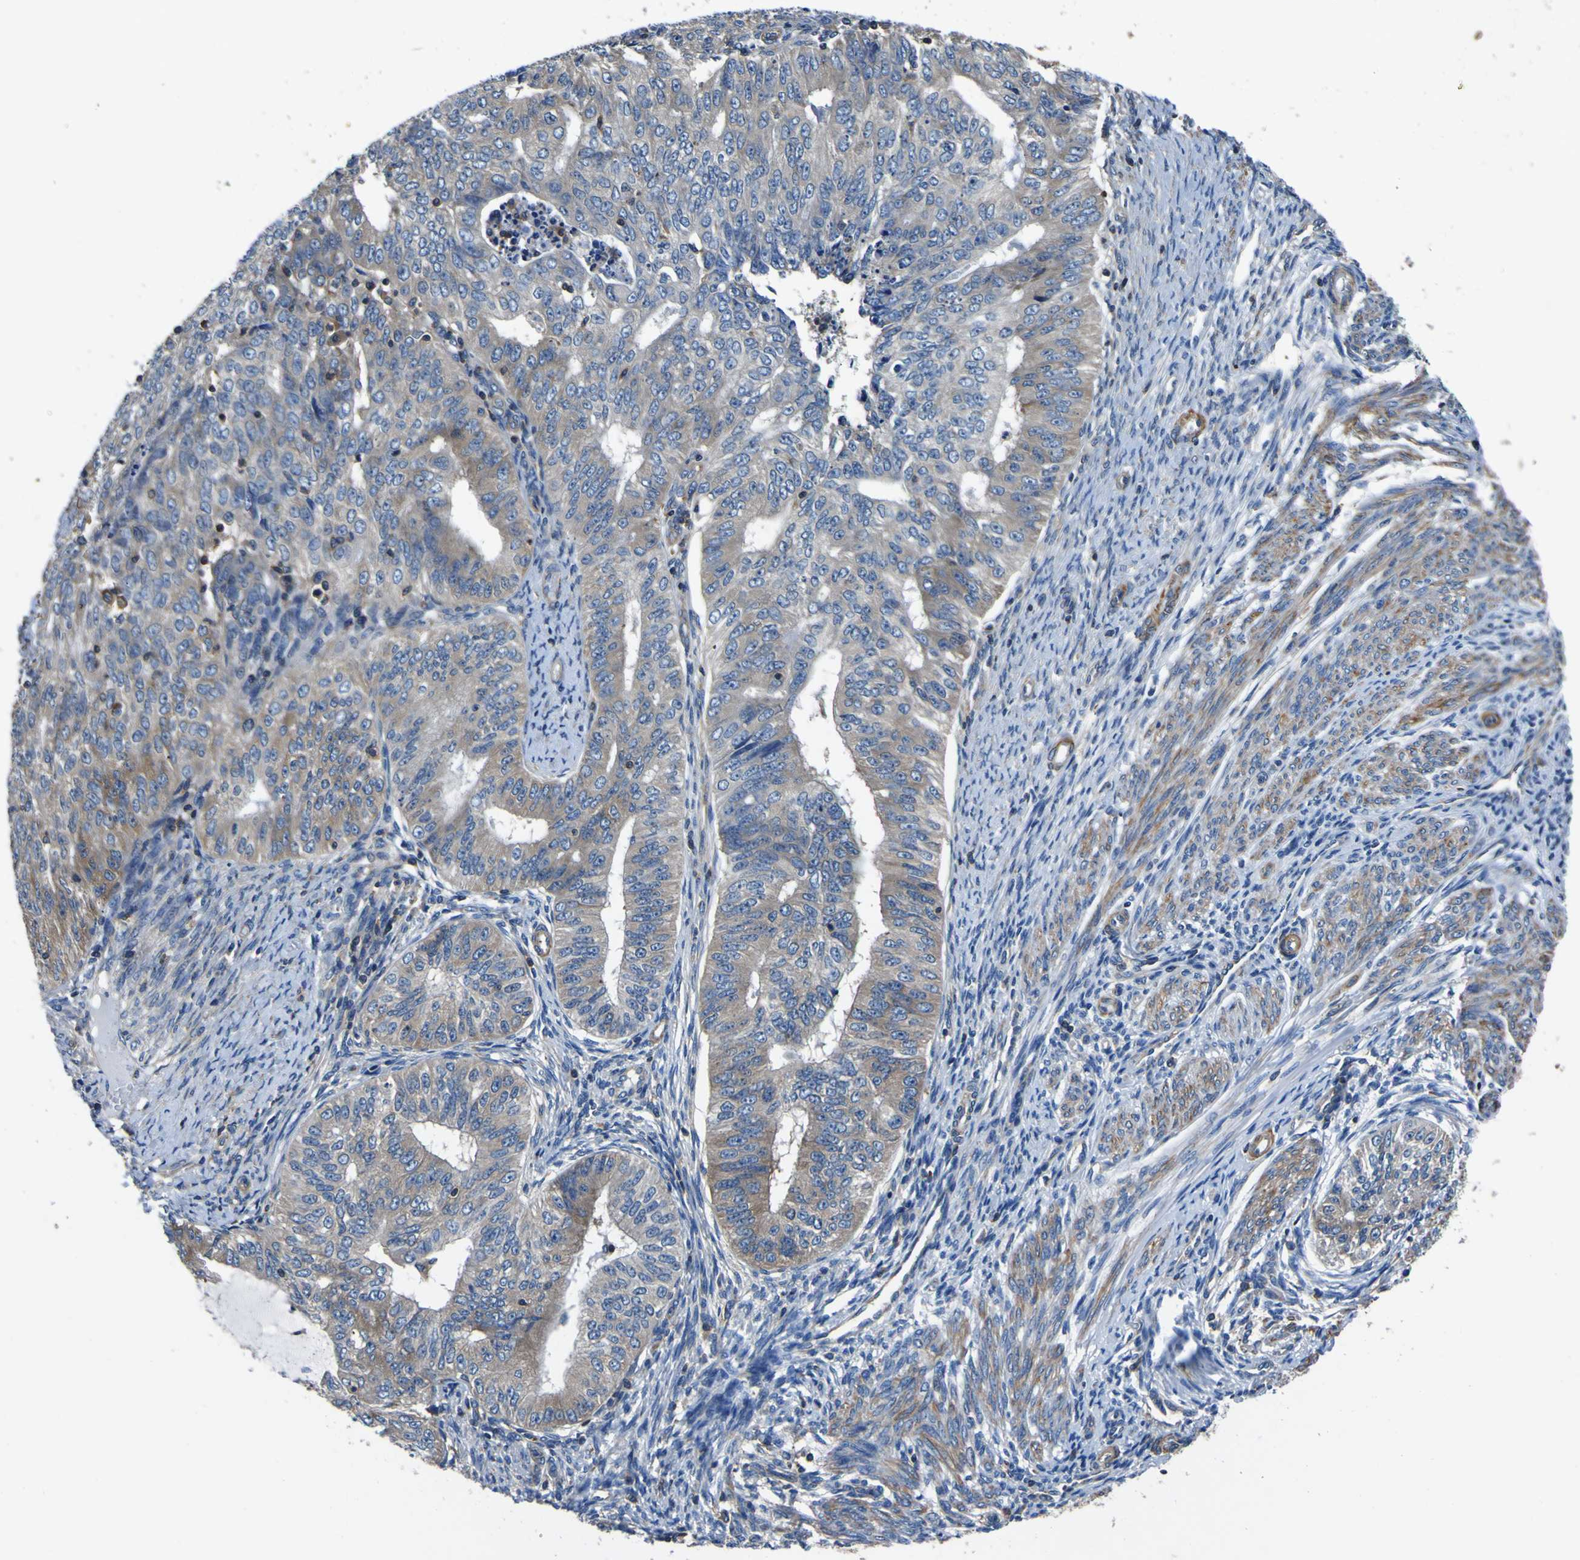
{"staining": {"intensity": "moderate", "quantity": "<25%", "location": "cytoplasmic/membranous"}, "tissue": "endometrial cancer", "cell_type": "Tumor cells", "image_type": "cancer", "snomed": [{"axis": "morphology", "description": "Adenocarcinoma, NOS"}, {"axis": "topography", "description": "Endometrium"}], "caption": "The micrograph displays a brown stain indicating the presence of a protein in the cytoplasmic/membranous of tumor cells in adenocarcinoma (endometrial).", "gene": "CNR2", "patient": {"sex": "female", "age": 32}}